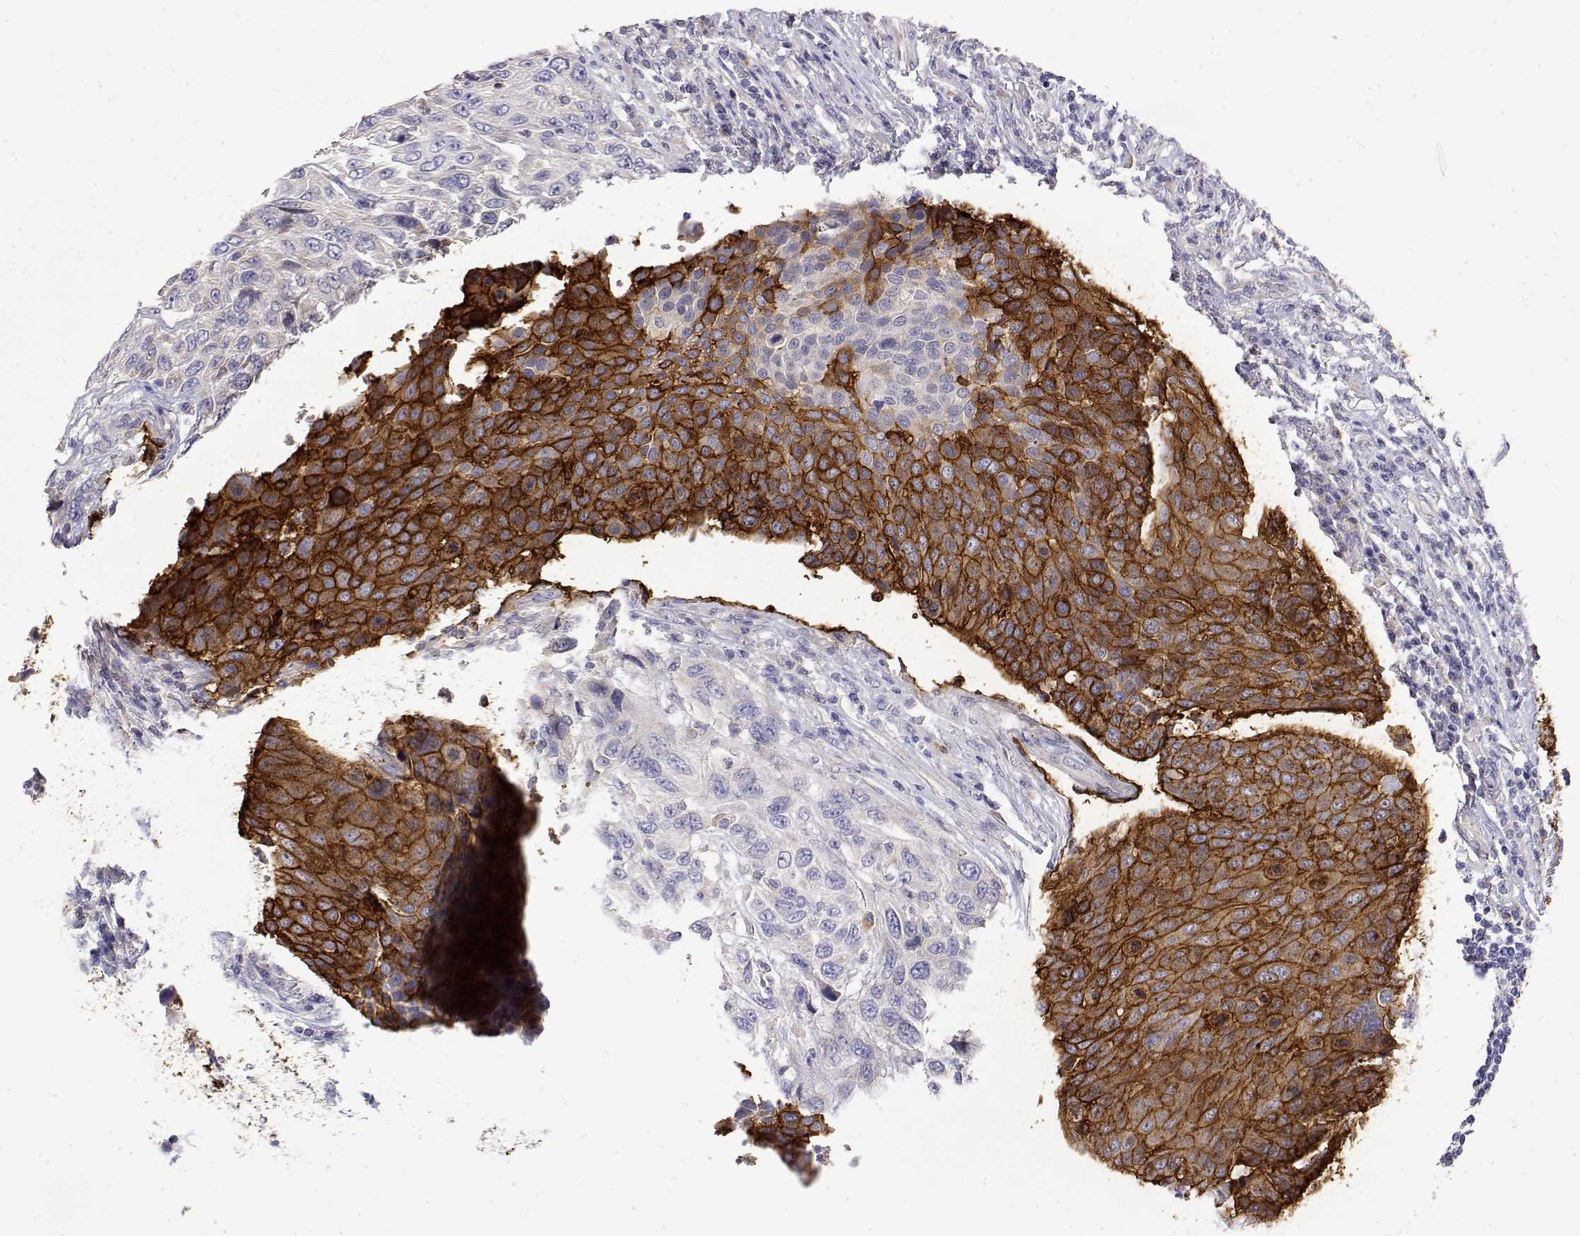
{"staining": {"intensity": "strong", "quantity": "25%-75%", "location": "cytoplasmic/membranous"}, "tissue": "urothelial cancer", "cell_type": "Tumor cells", "image_type": "cancer", "snomed": [{"axis": "morphology", "description": "Urothelial carcinoma, High grade"}, {"axis": "topography", "description": "Urinary bladder"}], "caption": "Urothelial carcinoma (high-grade) stained with DAB (3,3'-diaminobenzidine) immunohistochemistry reveals high levels of strong cytoplasmic/membranous staining in approximately 25%-75% of tumor cells. The protein is shown in brown color, while the nuclei are stained blue.", "gene": "LY6D", "patient": {"sex": "female", "age": 70}}